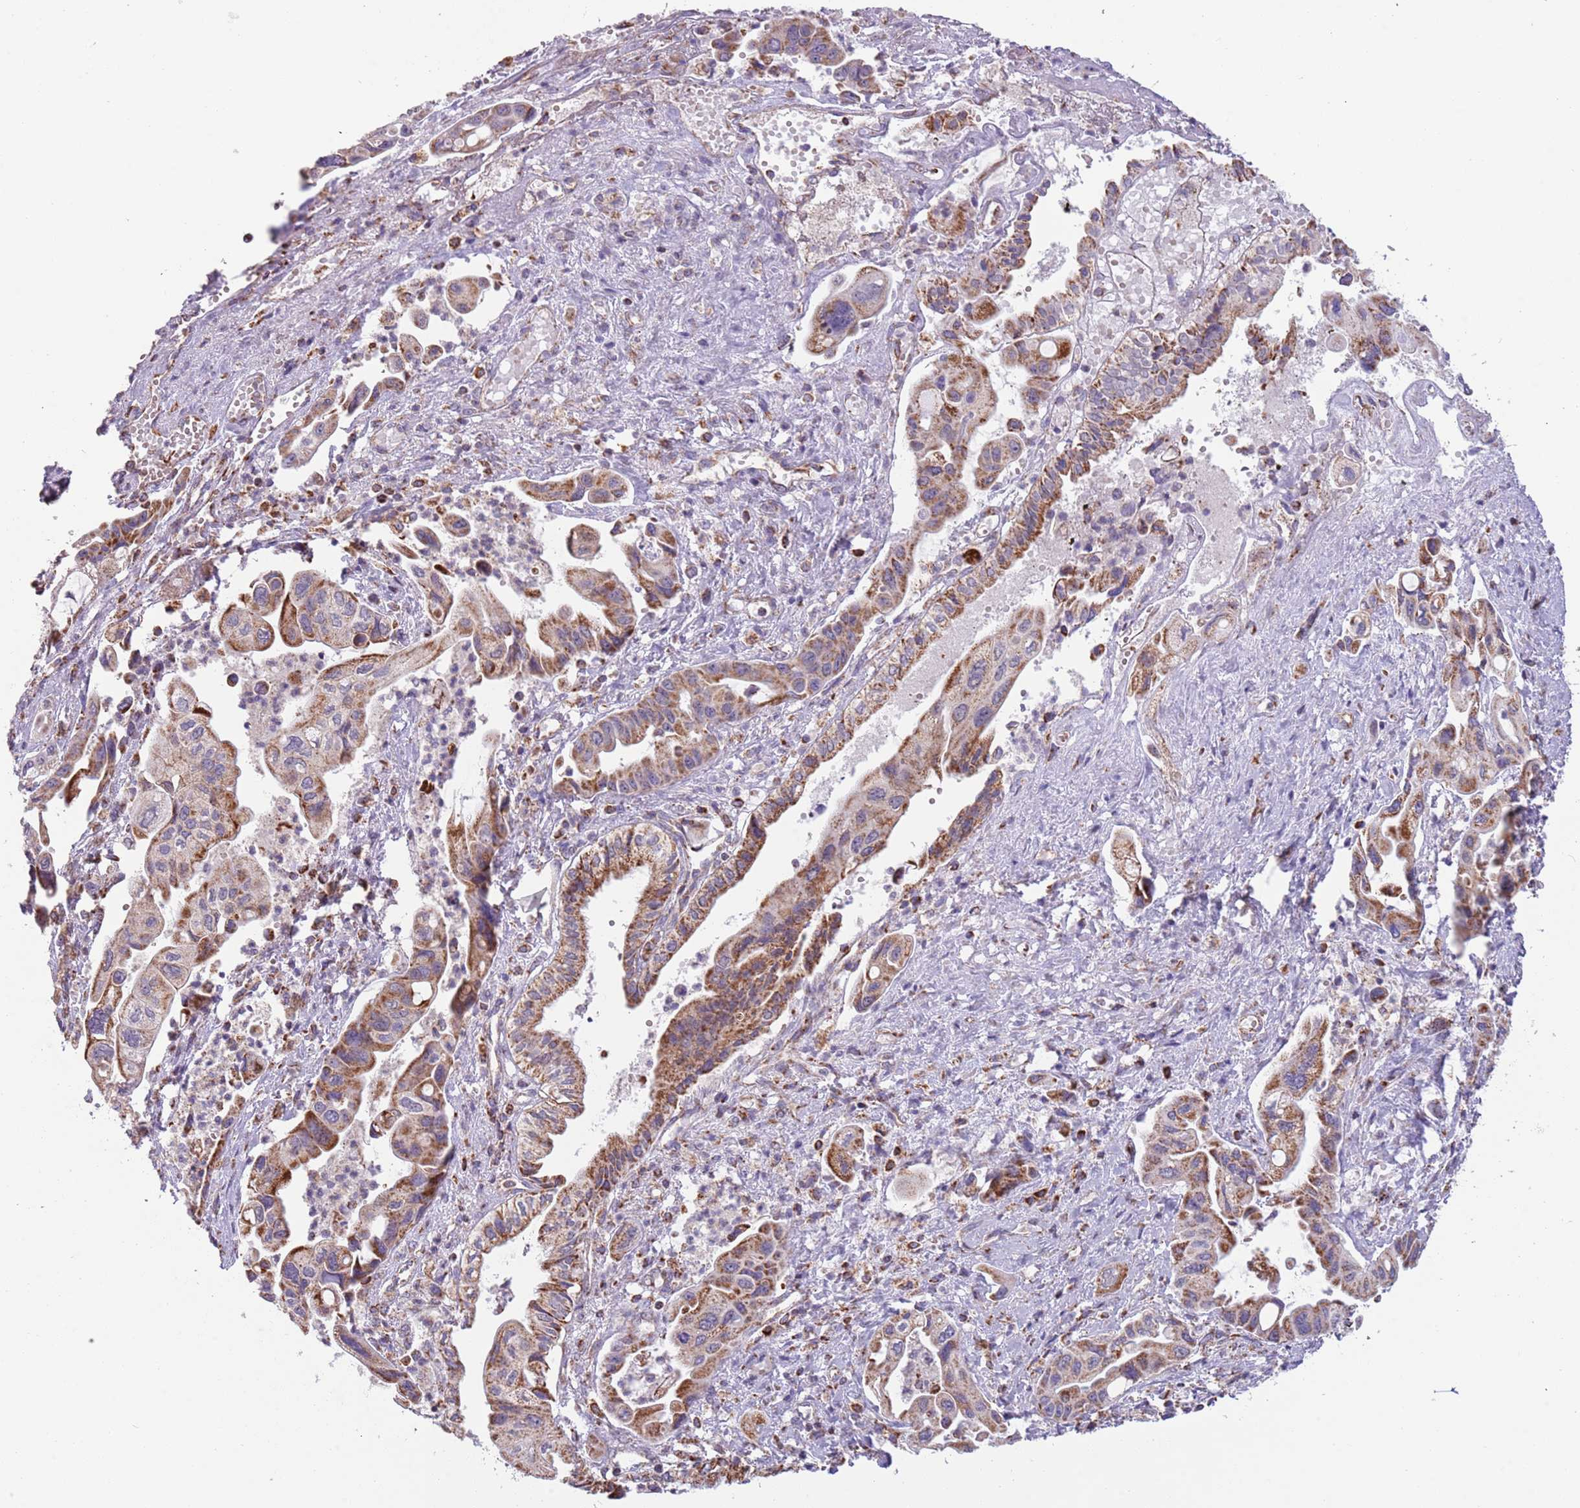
{"staining": {"intensity": "moderate", "quantity": ">75%", "location": "cytoplasmic/membranous"}, "tissue": "pancreatic cancer", "cell_type": "Tumor cells", "image_type": "cancer", "snomed": [{"axis": "morphology", "description": "Adenocarcinoma, NOS"}, {"axis": "topography", "description": "Pancreas"}], "caption": "Adenocarcinoma (pancreatic) tissue shows moderate cytoplasmic/membranous expression in approximately >75% of tumor cells, visualized by immunohistochemistry.", "gene": "LHX6", "patient": {"sex": "female", "age": 50}}